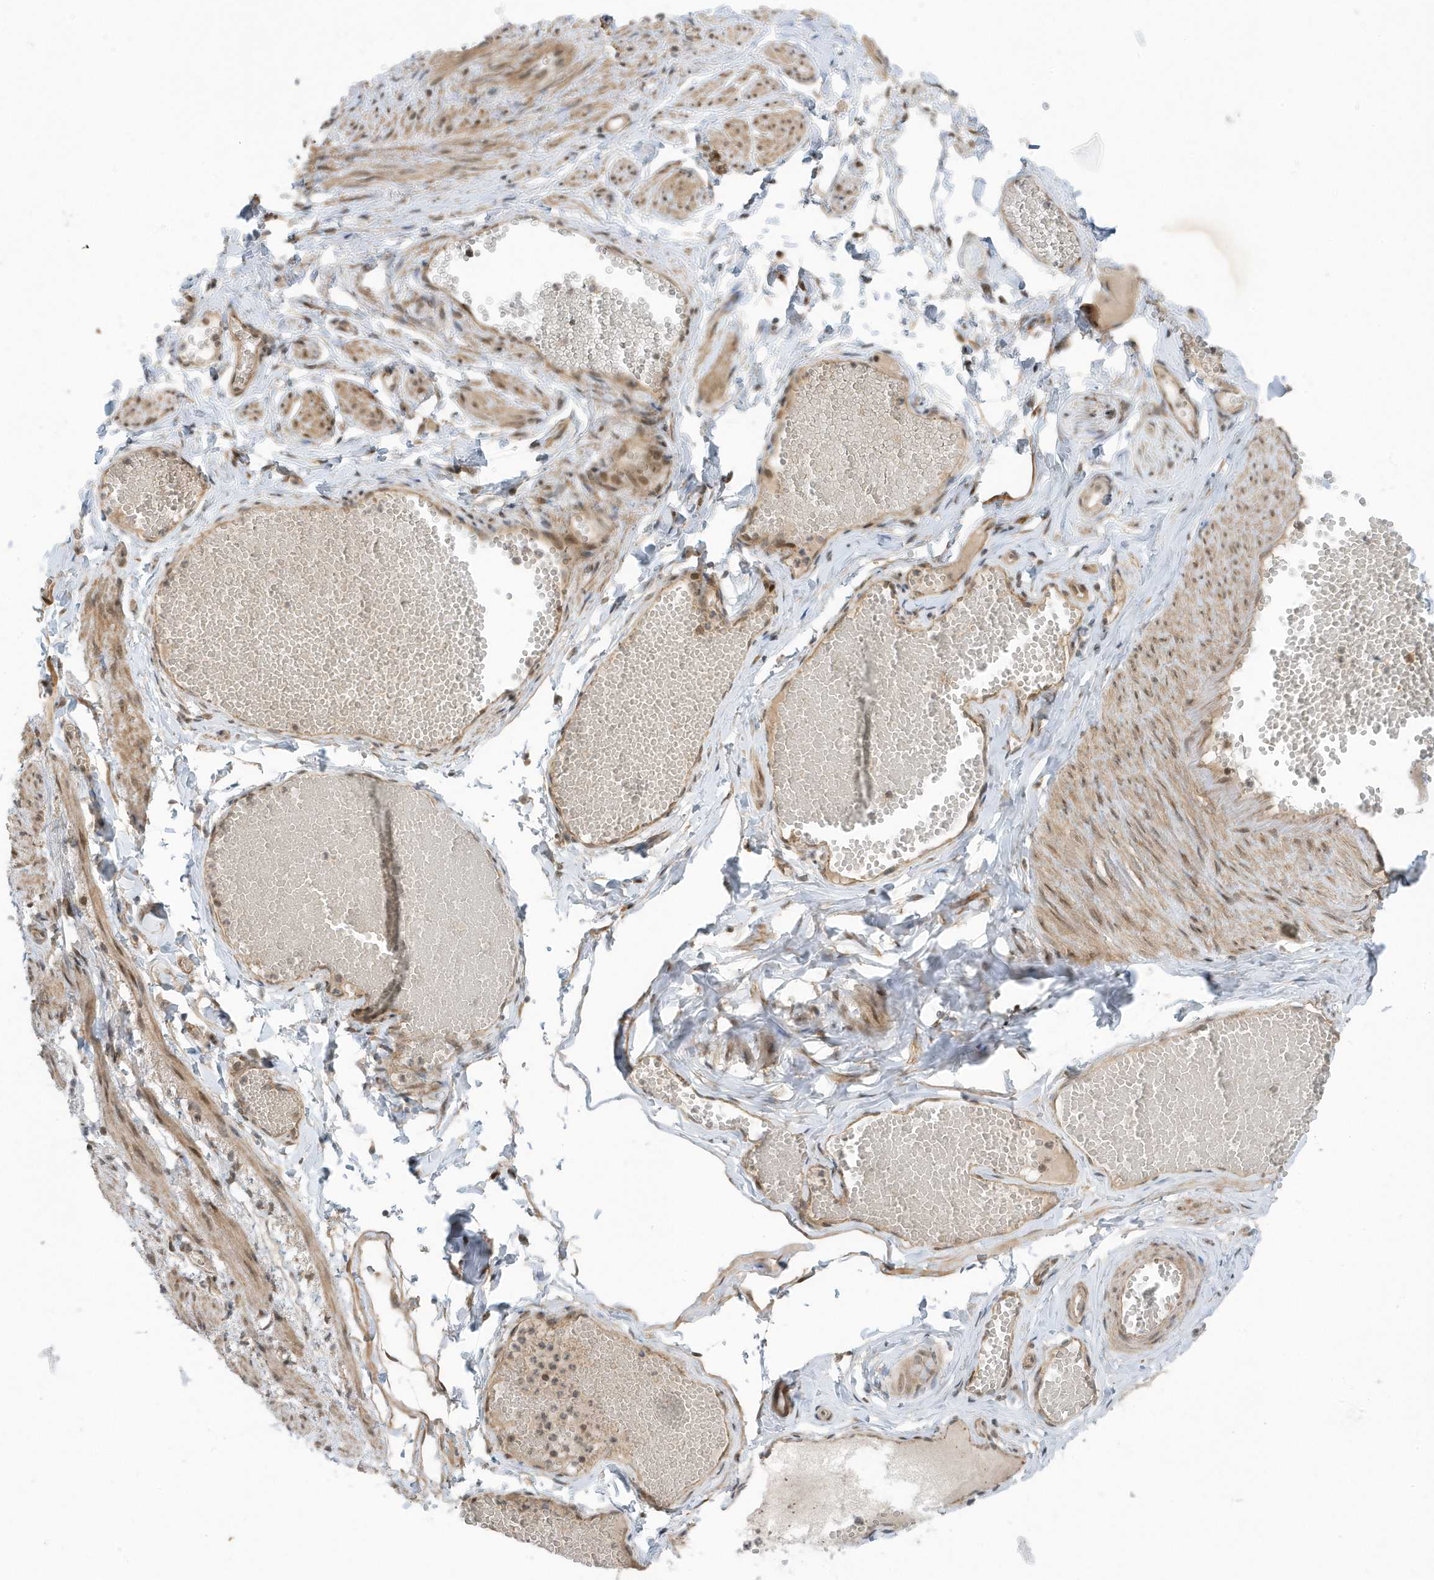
{"staining": {"intensity": "weak", "quantity": "<25%", "location": "cytoplasmic/membranous,nuclear"}, "tissue": "adipose tissue", "cell_type": "Adipocytes", "image_type": "normal", "snomed": [{"axis": "morphology", "description": "Normal tissue, NOS"}, {"axis": "topography", "description": "Smooth muscle"}, {"axis": "topography", "description": "Peripheral nerve tissue"}], "caption": "Immunohistochemistry image of unremarkable adipose tissue stained for a protein (brown), which reveals no staining in adipocytes.", "gene": "USP53", "patient": {"sex": "female", "age": 39}}